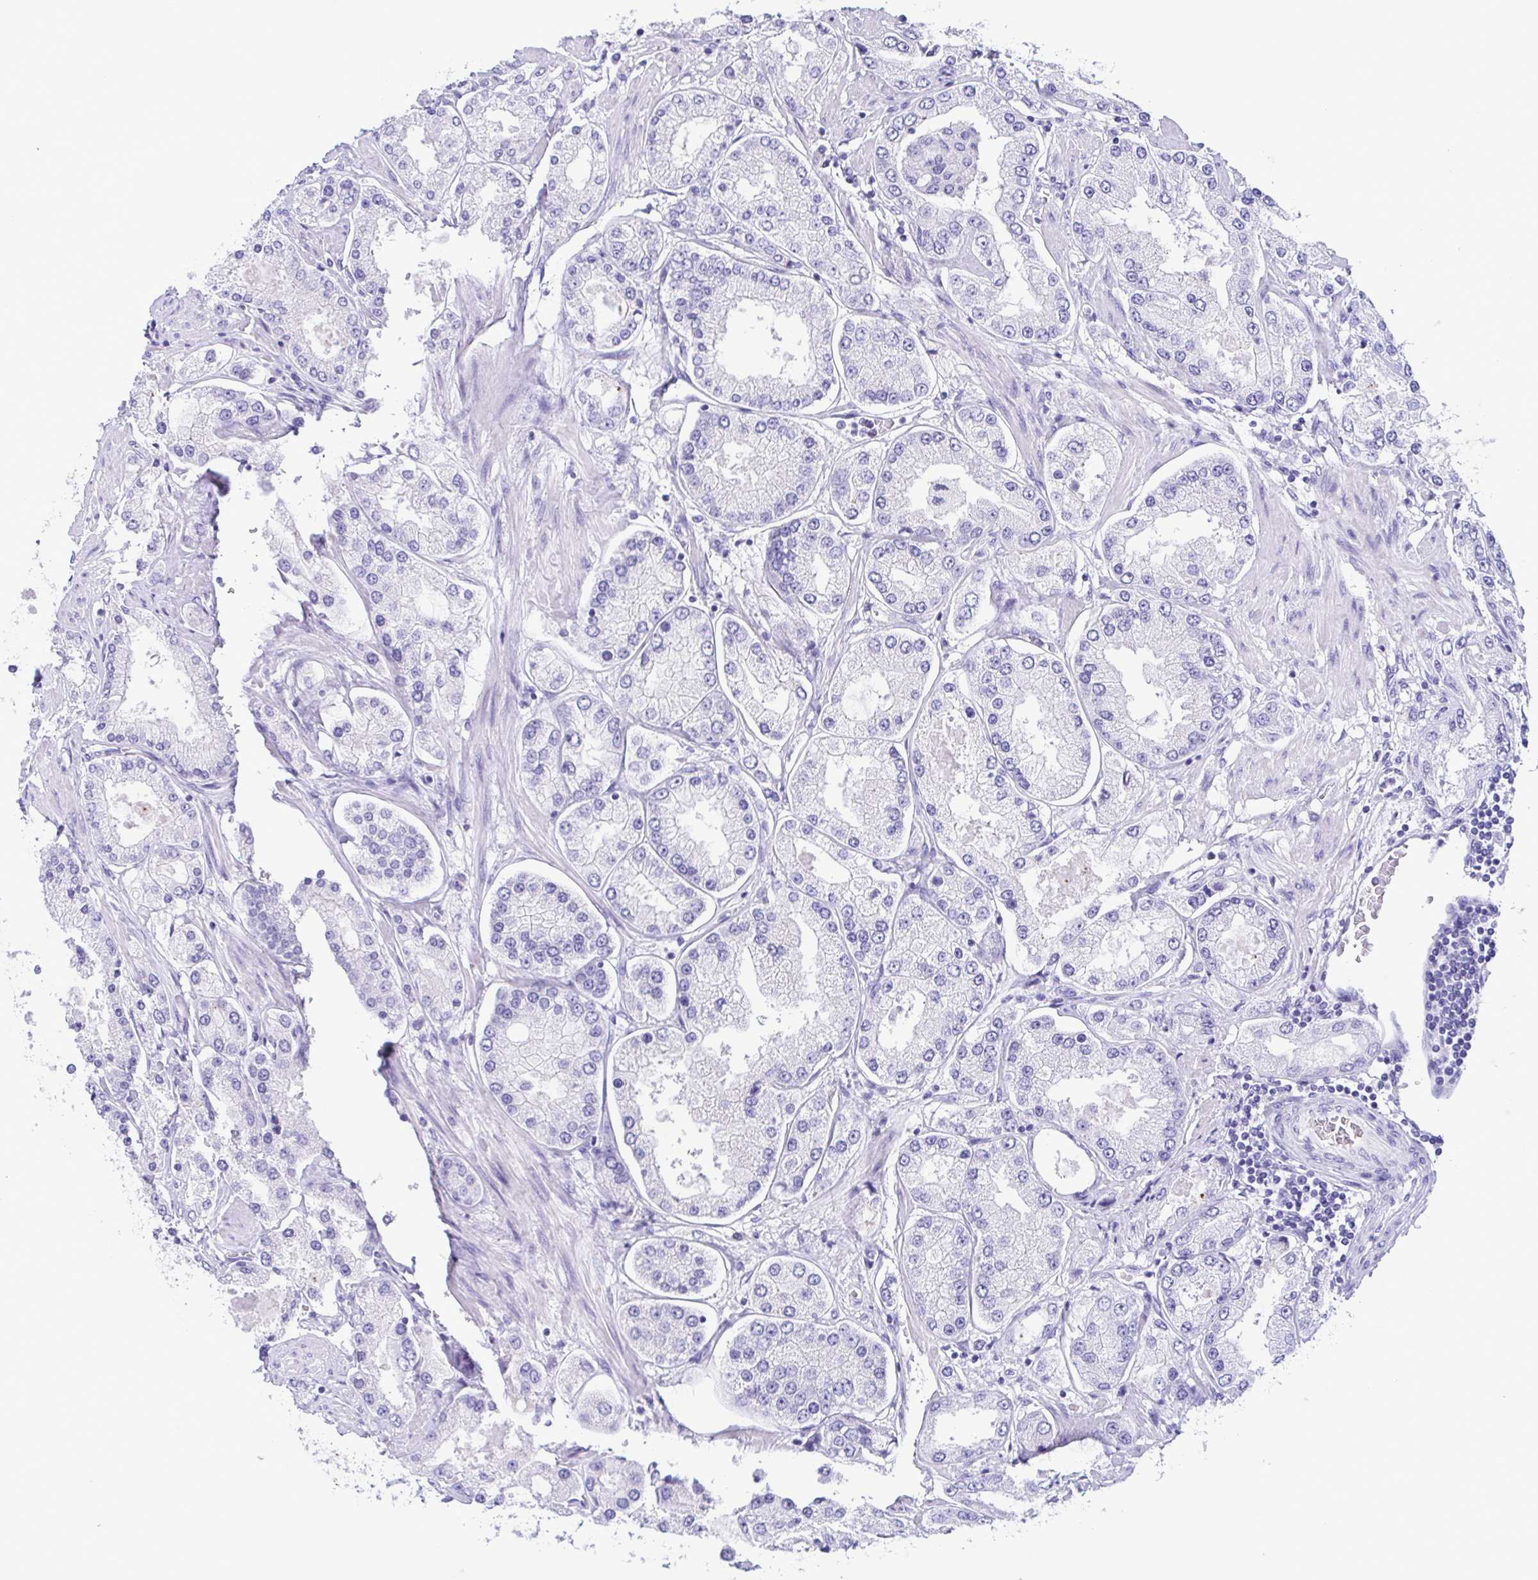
{"staining": {"intensity": "negative", "quantity": "none", "location": "none"}, "tissue": "prostate cancer", "cell_type": "Tumor cells", "image_type": "cancer", "snomed": [{"axis": "morphology", "description": "Adenocarcinoma, High grade"}, {"axis": "topography", "description": "Prostate"}], "caption": "Tumor cells show no significant protein positivity in prostate cancer. (Brightfield microscopy of DAB immunohistochemistry at high magnification).", "gene": "TSPY2", "patient": {"sex": "male", "age": 69}}